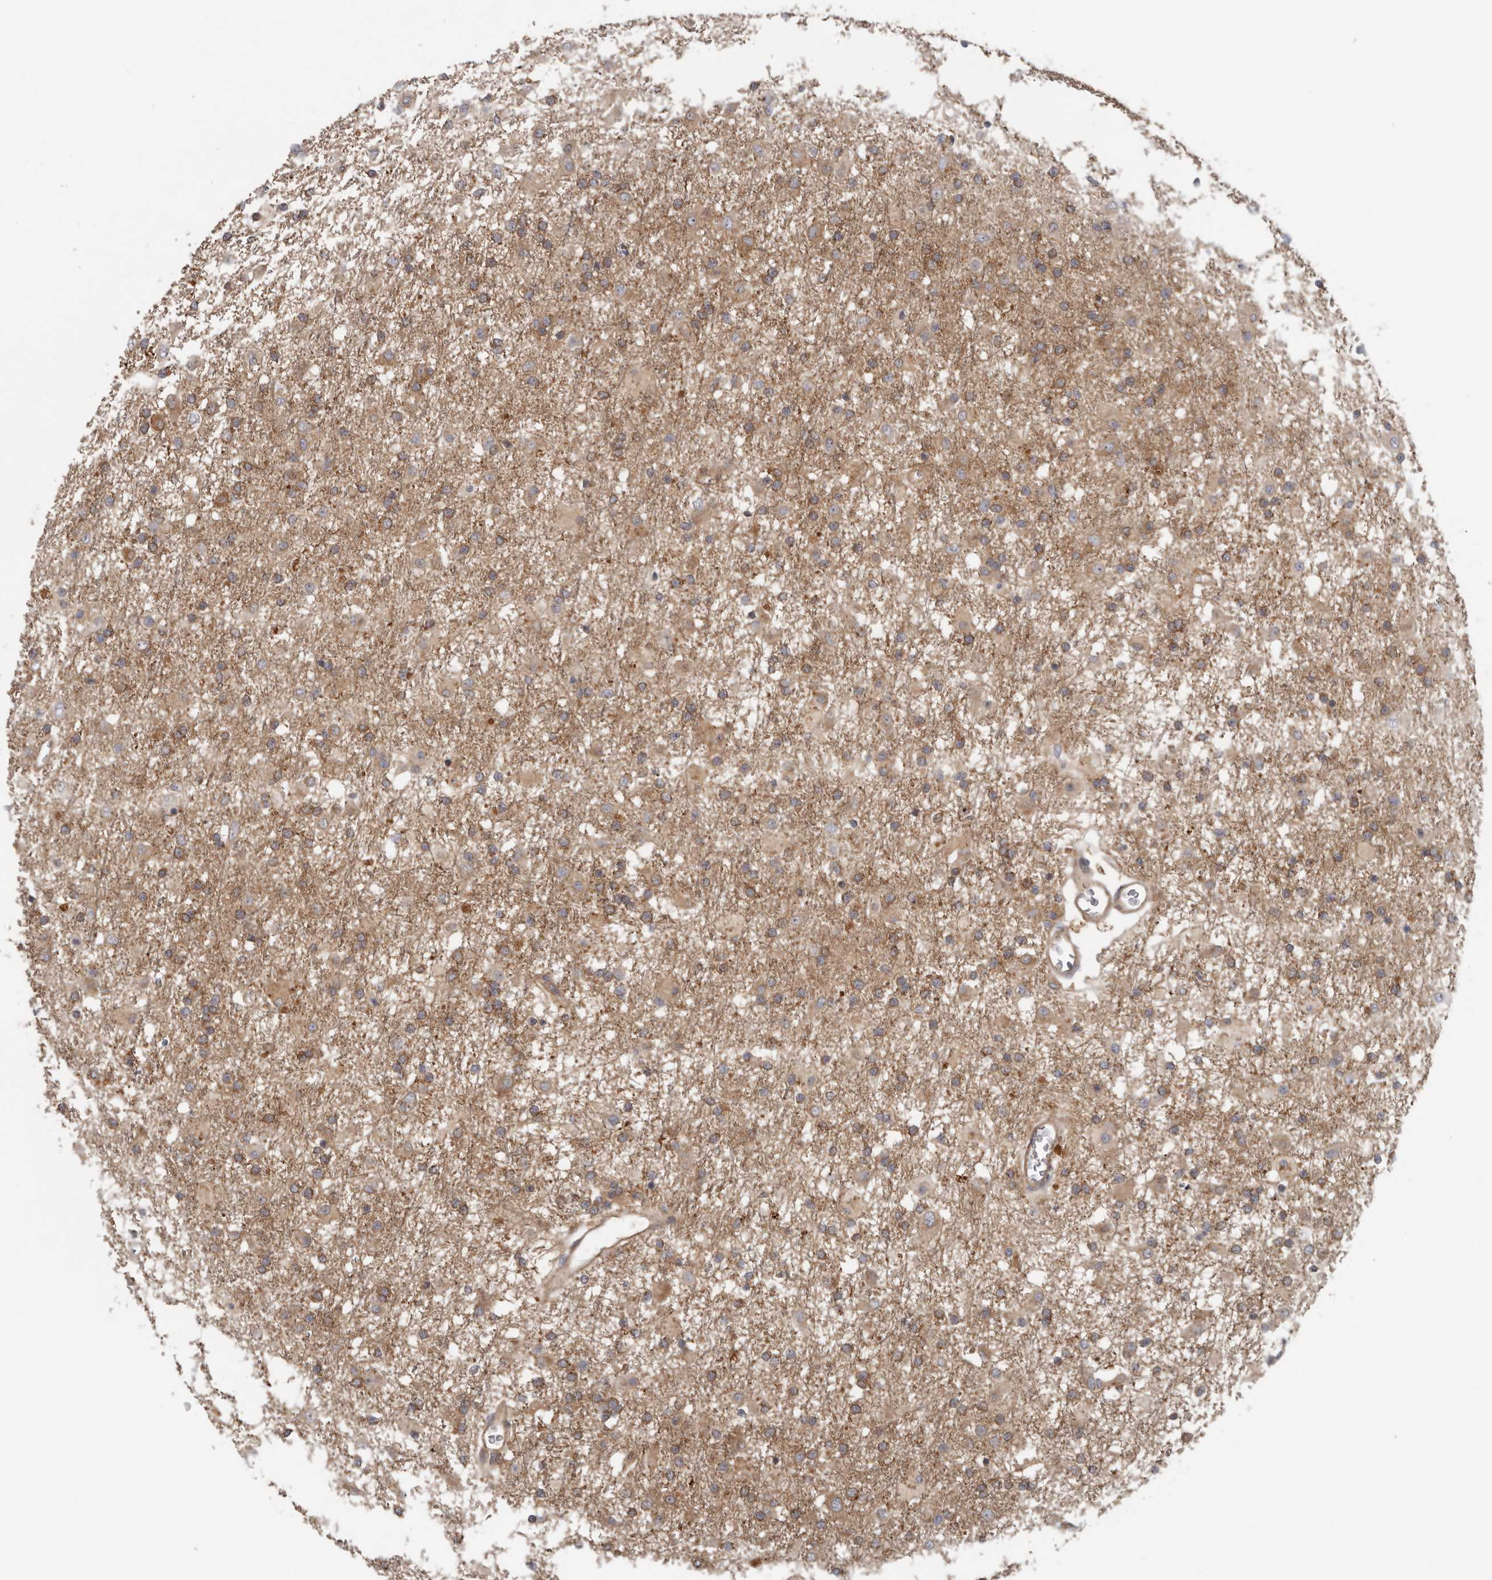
{"staining": {"intensity": "moderate", "quantity": ">75%", "location": "cytoplasmic/membranous"}, "tissue": "glioma", "cell_type": "Tumor cells", "image_type": "cancer", "snomed": [{"axis": "morphology", "description": "Glioma, malignant, Low grade"}, {"axis": "topography", "description": "Brain"}], "caption": "A micrograph of human glioma stained for a protein shows moderate cytoplasmic/membranous brown staining in tumor cells.", "gene": "HINT3", "patient": {"sex": "male", "age": 65}}